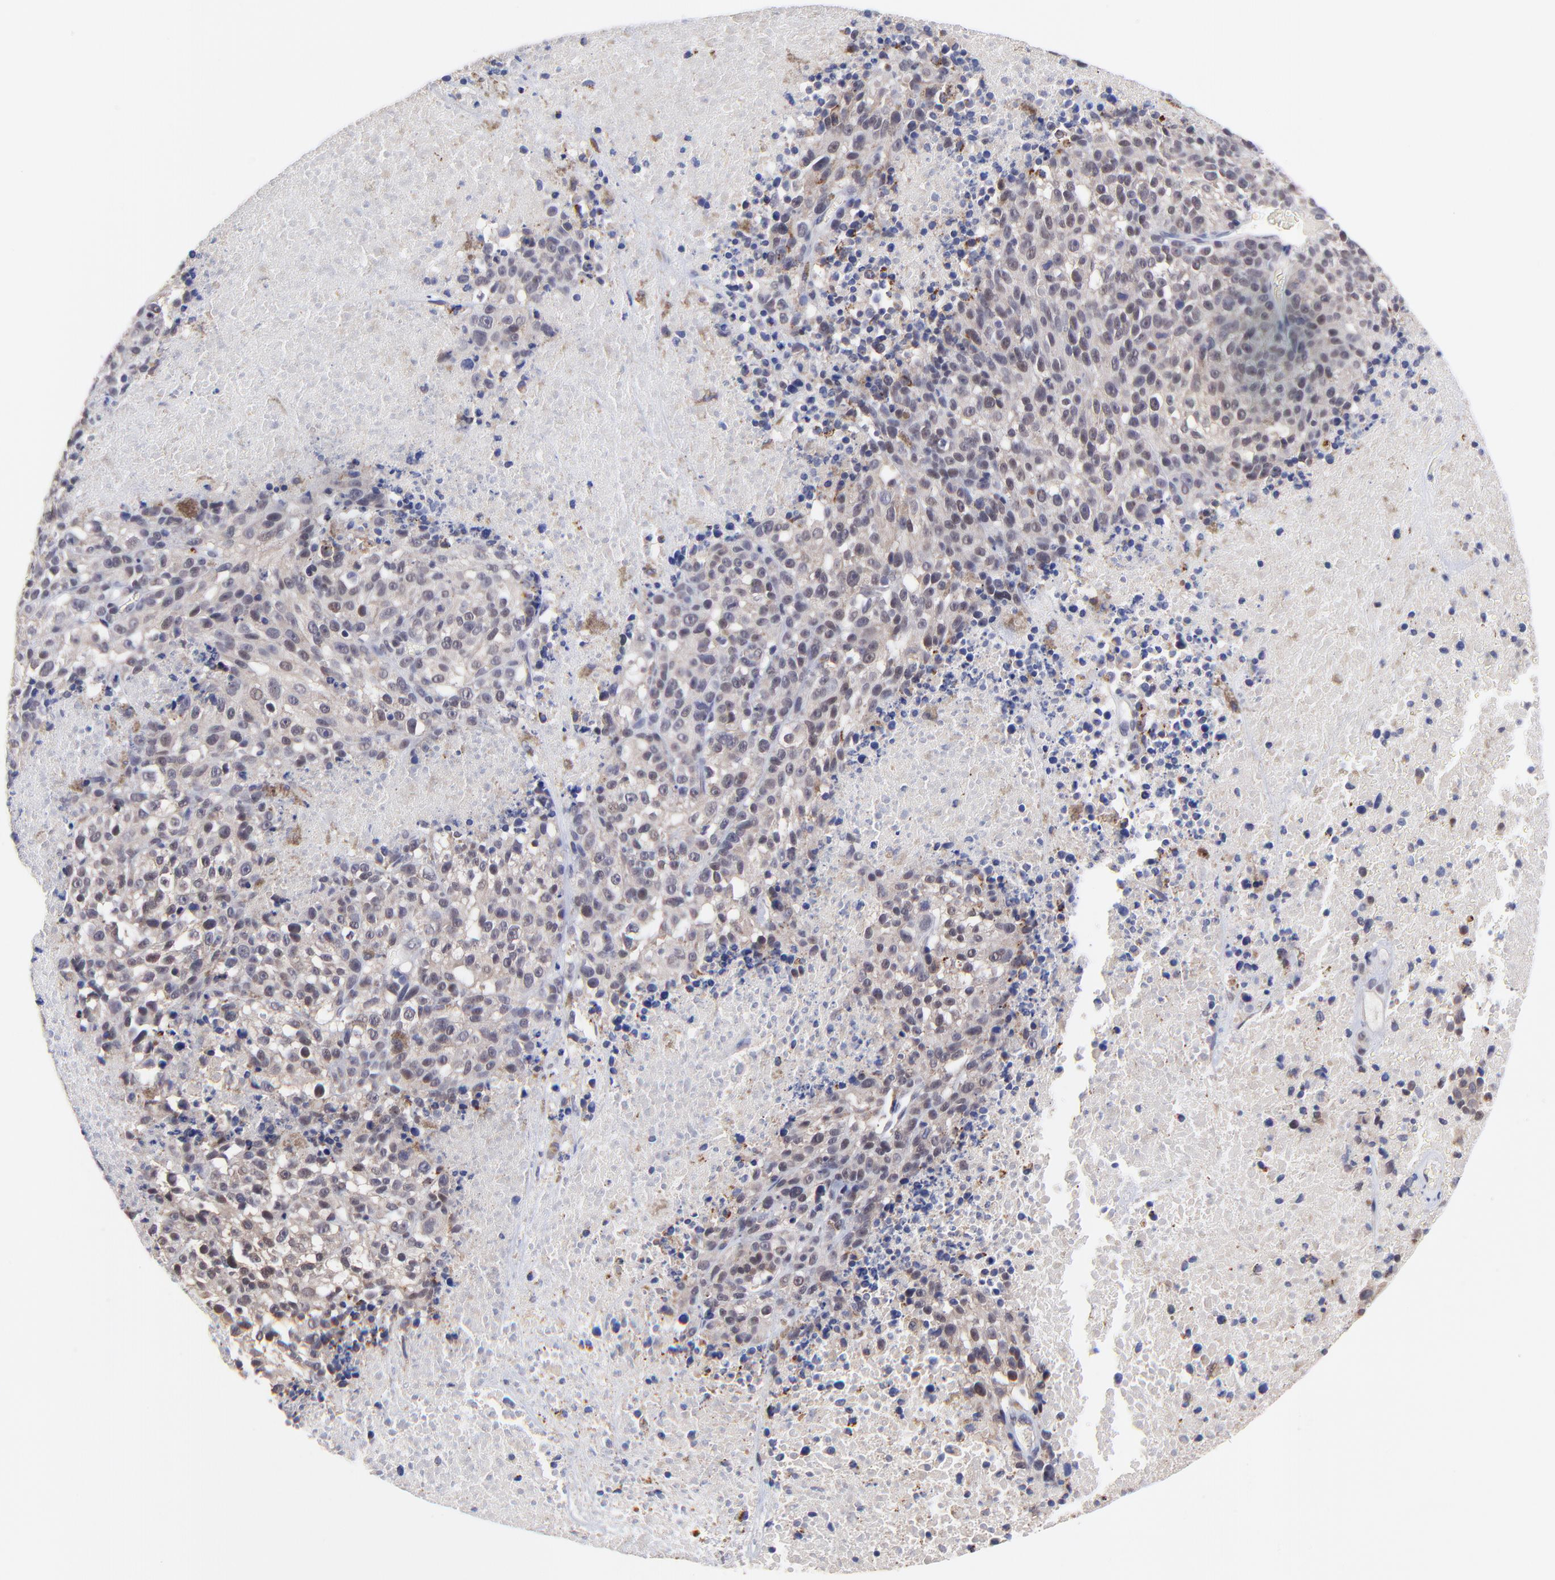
{"staining": {"intensity": "weak", "quantity": "25%-75%", "location": "cytoplasmic/membranous"}, "tissue": "melanoma", "cell_type": "Tumor cells", "image_type": "cancer", "snomed": [{"axis": "morphology", "description": "Malignant melanoma, Metastatic site"}, {"axis": "topography", "description": "Cerebral cortex"}], "caption": "An IHC histopathology image of tumor tissue is shown. Protein staining in brown shows weak cytoplasmic/membranous positivity in malignant melanoma (metastatic site) within tumor cells.", "gene": "ZNF747", "patient": {"sex": "female", "age": 52}}